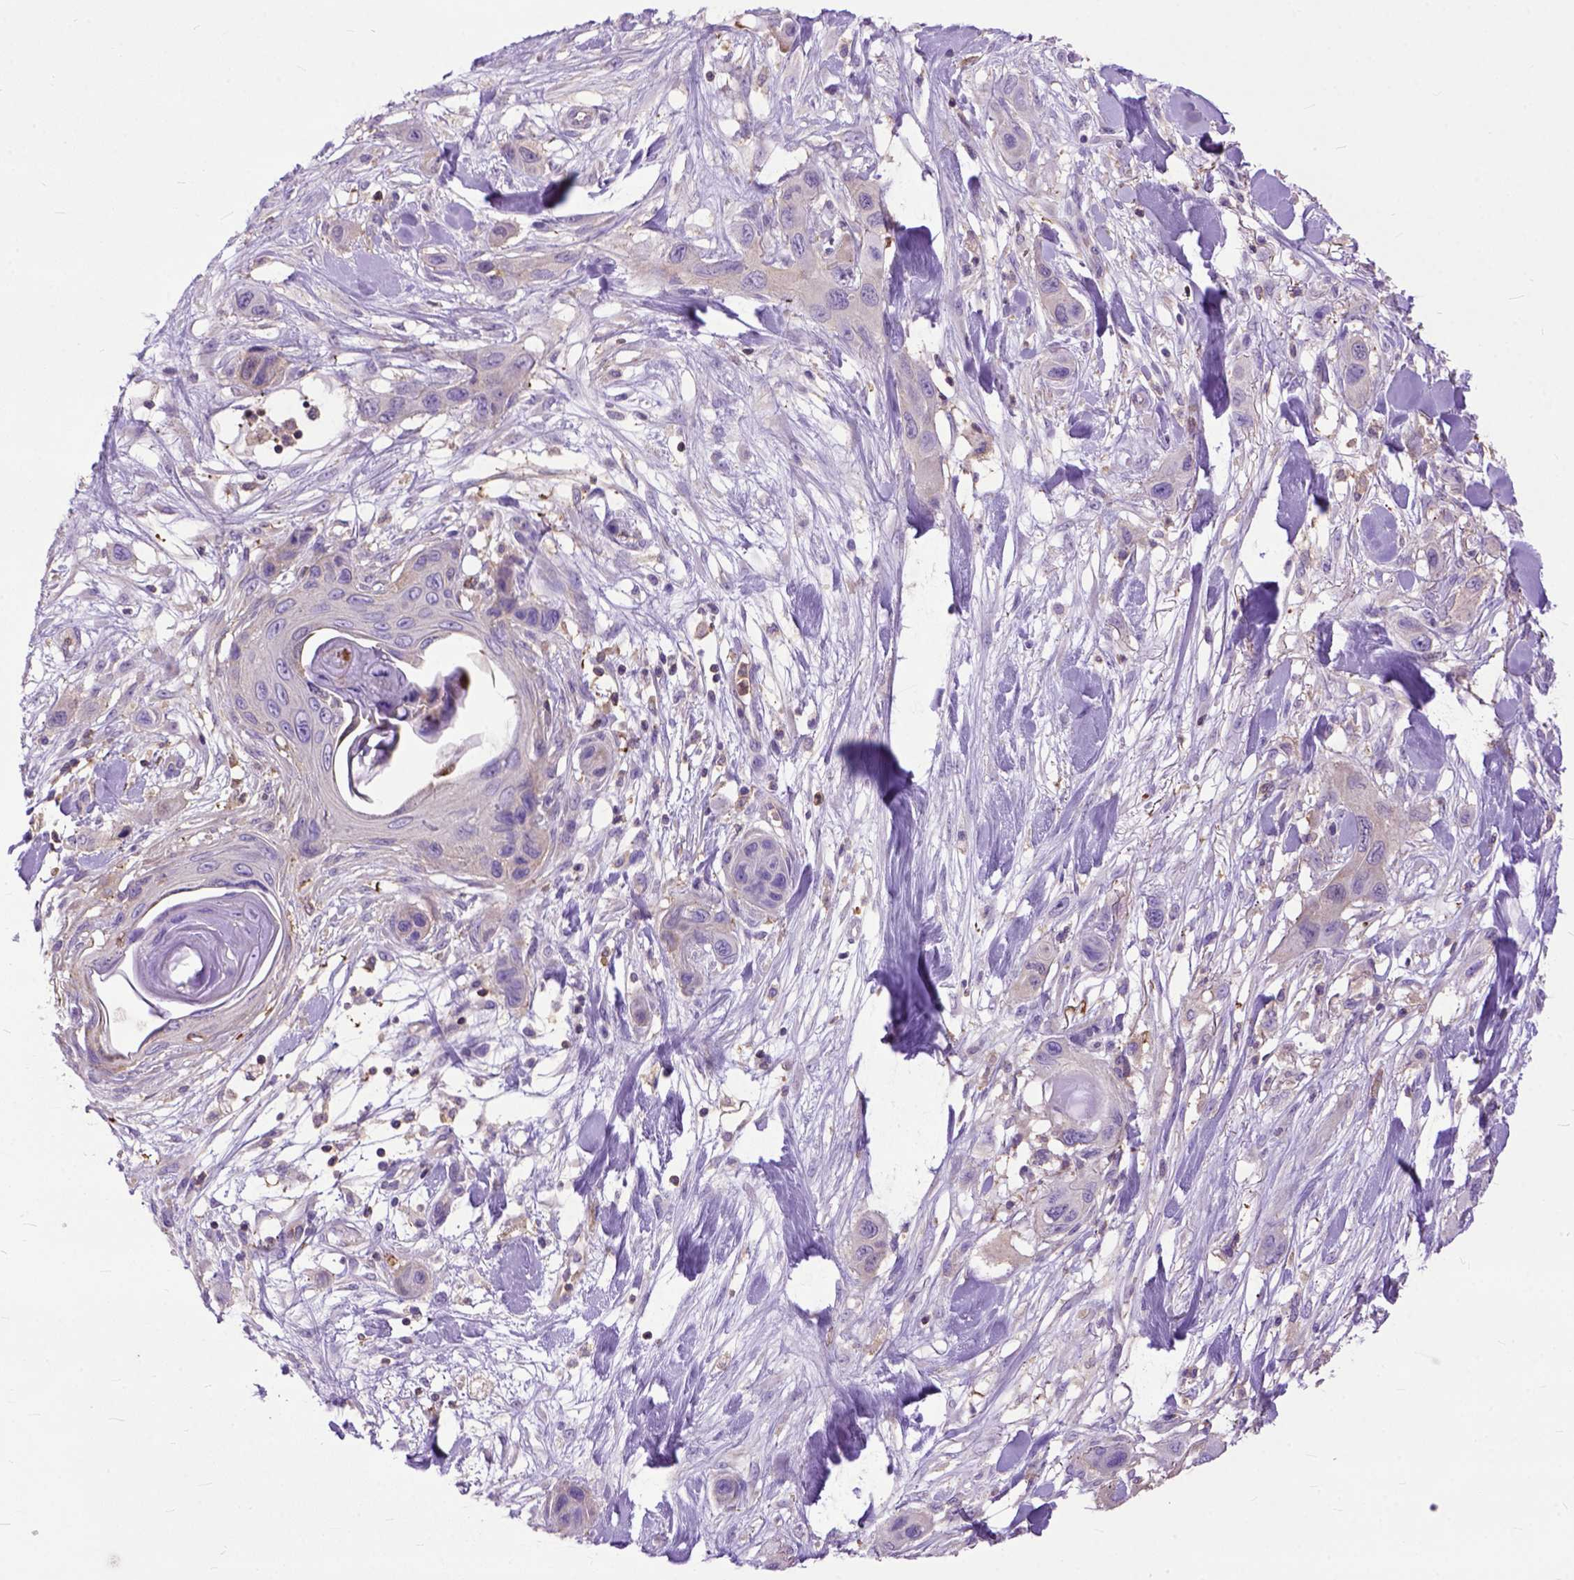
{"staining": {"intensity": "weak", "quantity": "<25%", "location": "cytoplasmic/membranous"}, "tissue": "skin cancer", "cell_type": "Tumor cells", "image_type": "cancer", "snomed": [{"axis": "morphology", "description": "Squamous cell carcinoma, NOS"}, {"axis": "topography", "description": "Skin"}], "caption": "Protein analysis of skin squamous cell carcinoma reveals no significant staining in tumor cells. (DAB immunohistochemistry (IHC) with hematoxylin counter stain).", "gene": "NAMPT", "patient": {"sex": "male", "age": 79}}